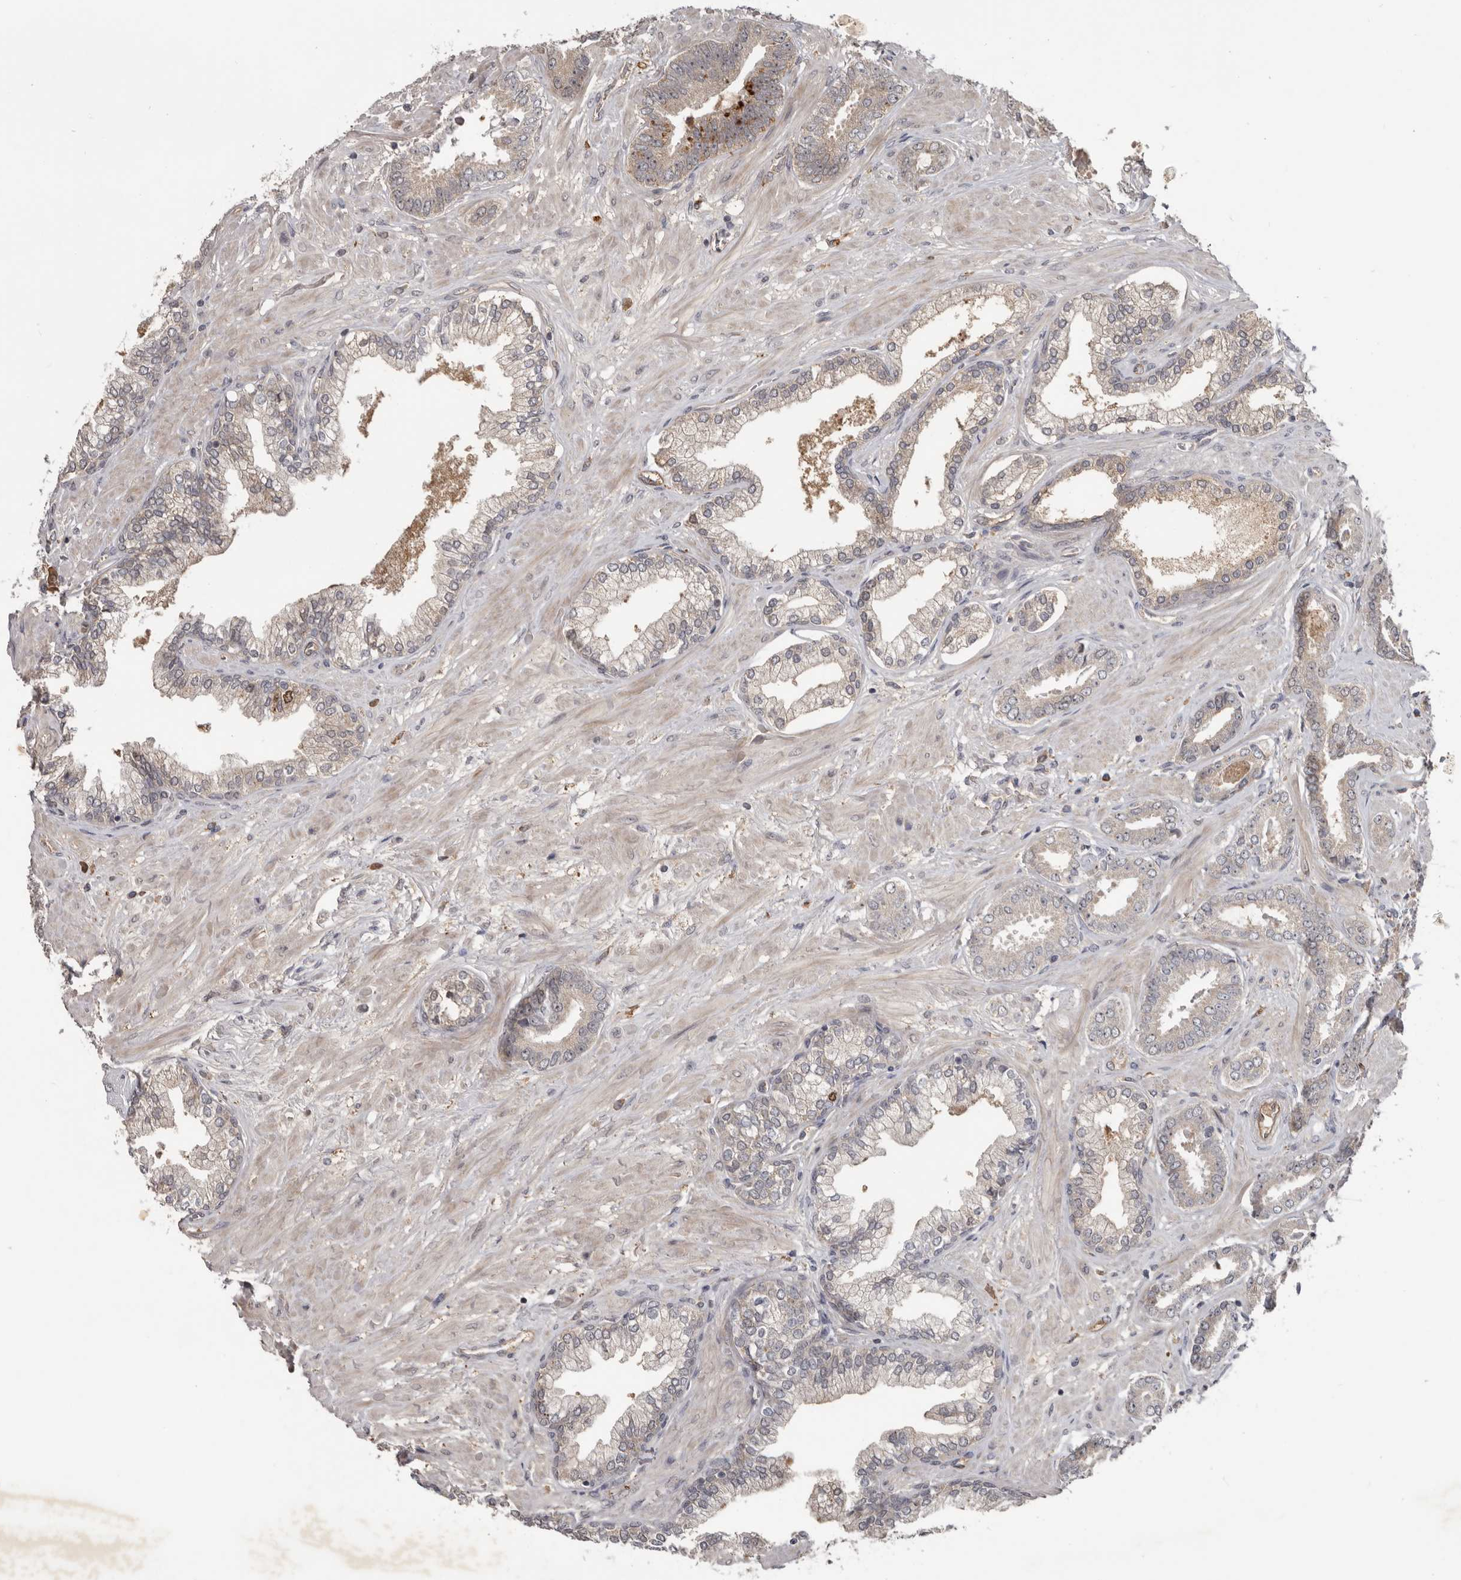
{"staining": {"intensity": "negative", "quantity": "none", "location": "none"}, "tissue": "prostate cancer", "cell_type": "Tumor cells", "image_type": "cancer", "snomed": [{"axis": "morphology", "description": "Adenocarcinoma, Low grade"}, {"axis": "topography", "description": "Prostate"}], "caption": "IHC image of prostate adenocarcinoma (low-grade) stained for a protein (brown), which shows no staining in tumor cells.", "gene": "CDCA8", "patient": {"sex": "male", "age": 71}}